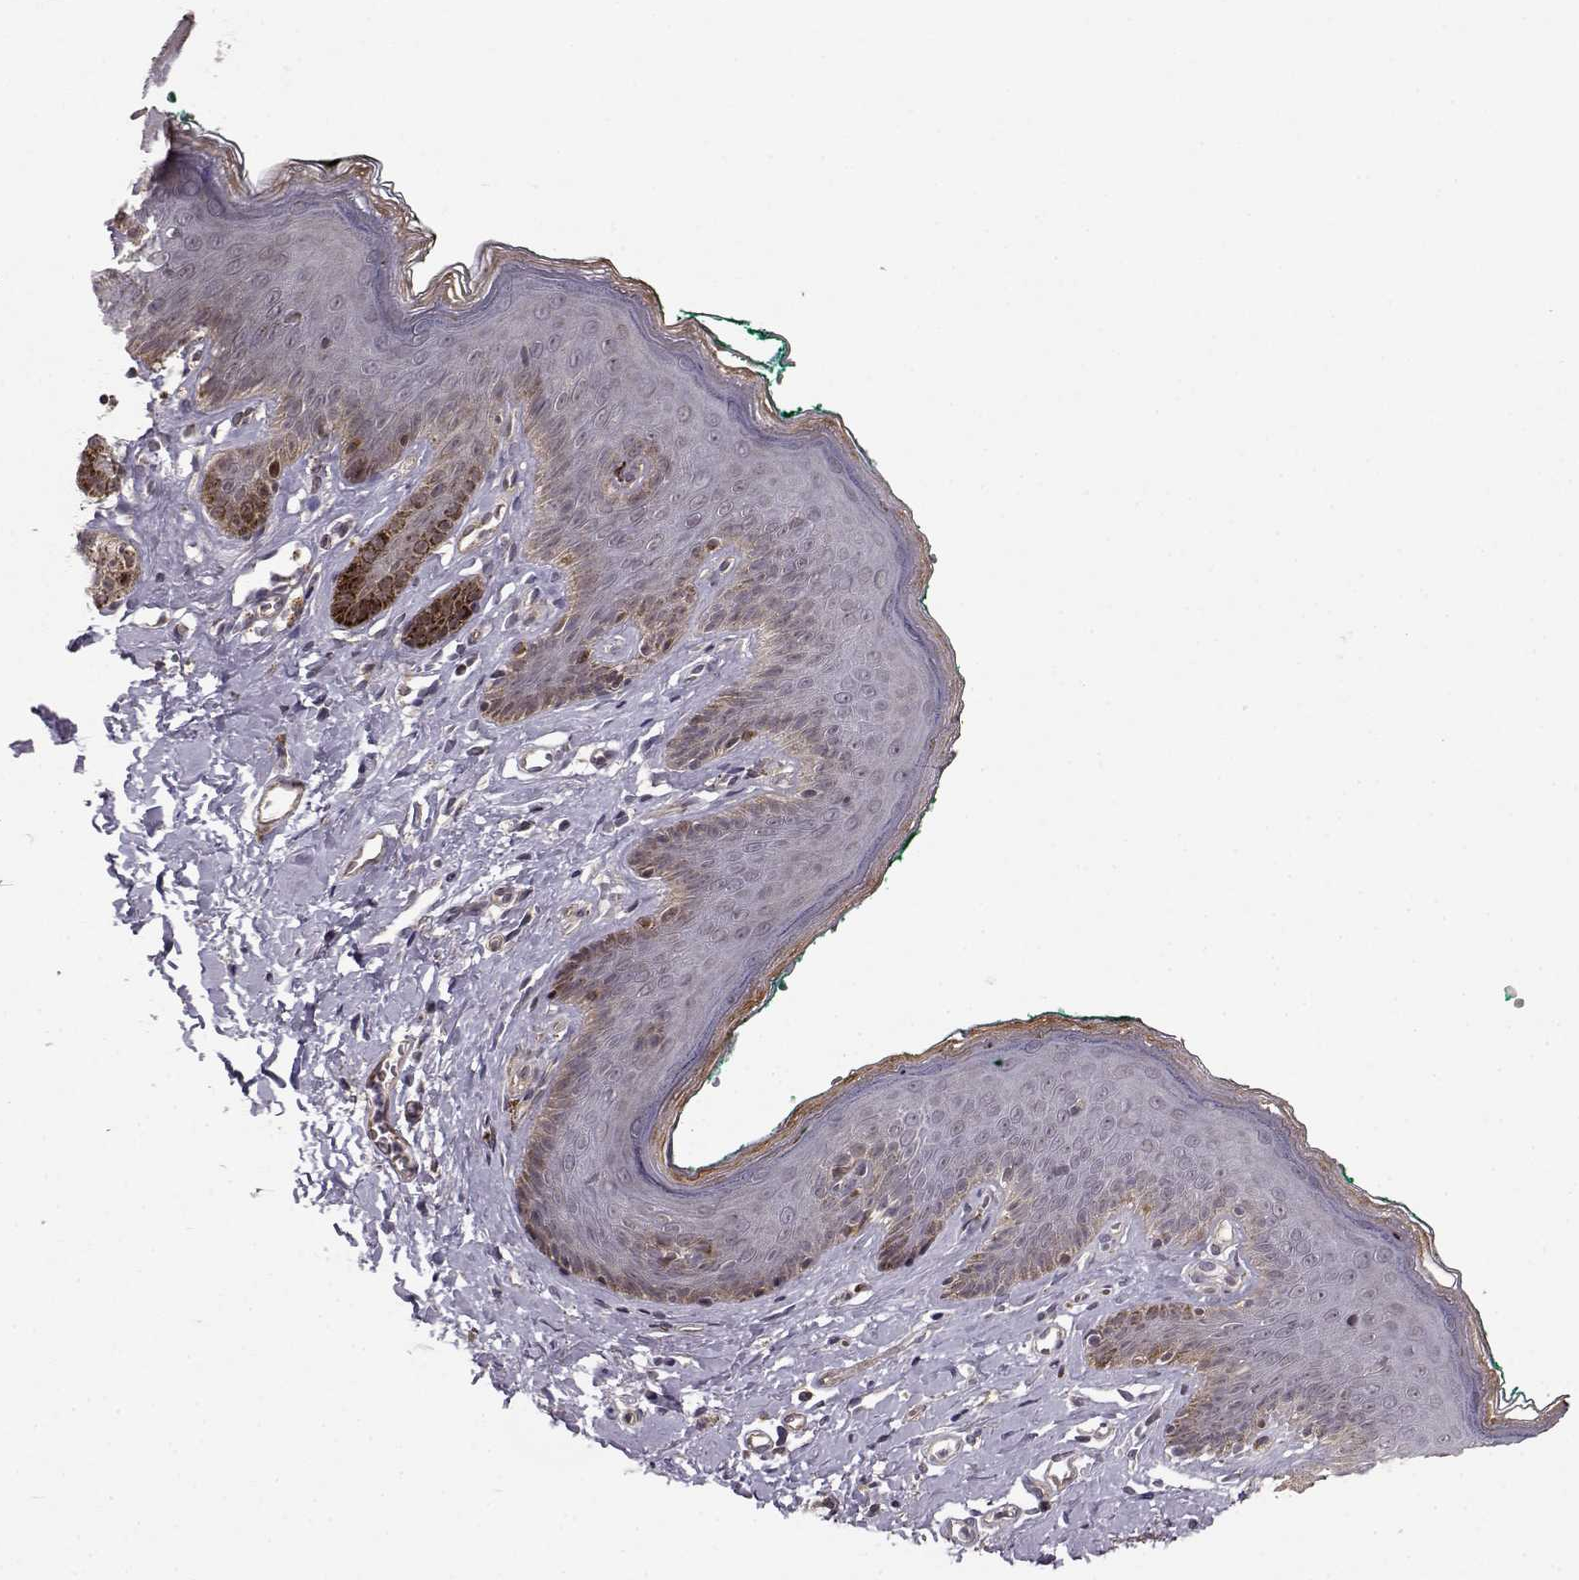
{"staining": {"intensity": "weak", "quantity": "<25%", "location": "cytoplasmic/membranous"}, "tissue": "skin", "cell_type": "Epidermal cells", "image_type": "normal", "snomed": [{"axis": "morphology", "description": "Normal tissue, NOS"}, {"axis": "topography", "description": "Vulva"}], "caption": "The immunohistochemistry (IHC) histopathology image has no significant staining in epidermal cells of skin. (DAB (3,3'-diaminobenzidine) immunohistochemistry with hematoxylin counter stain).", "gene": "BACH2", "patient": {"sex": "female", "age": 66}}